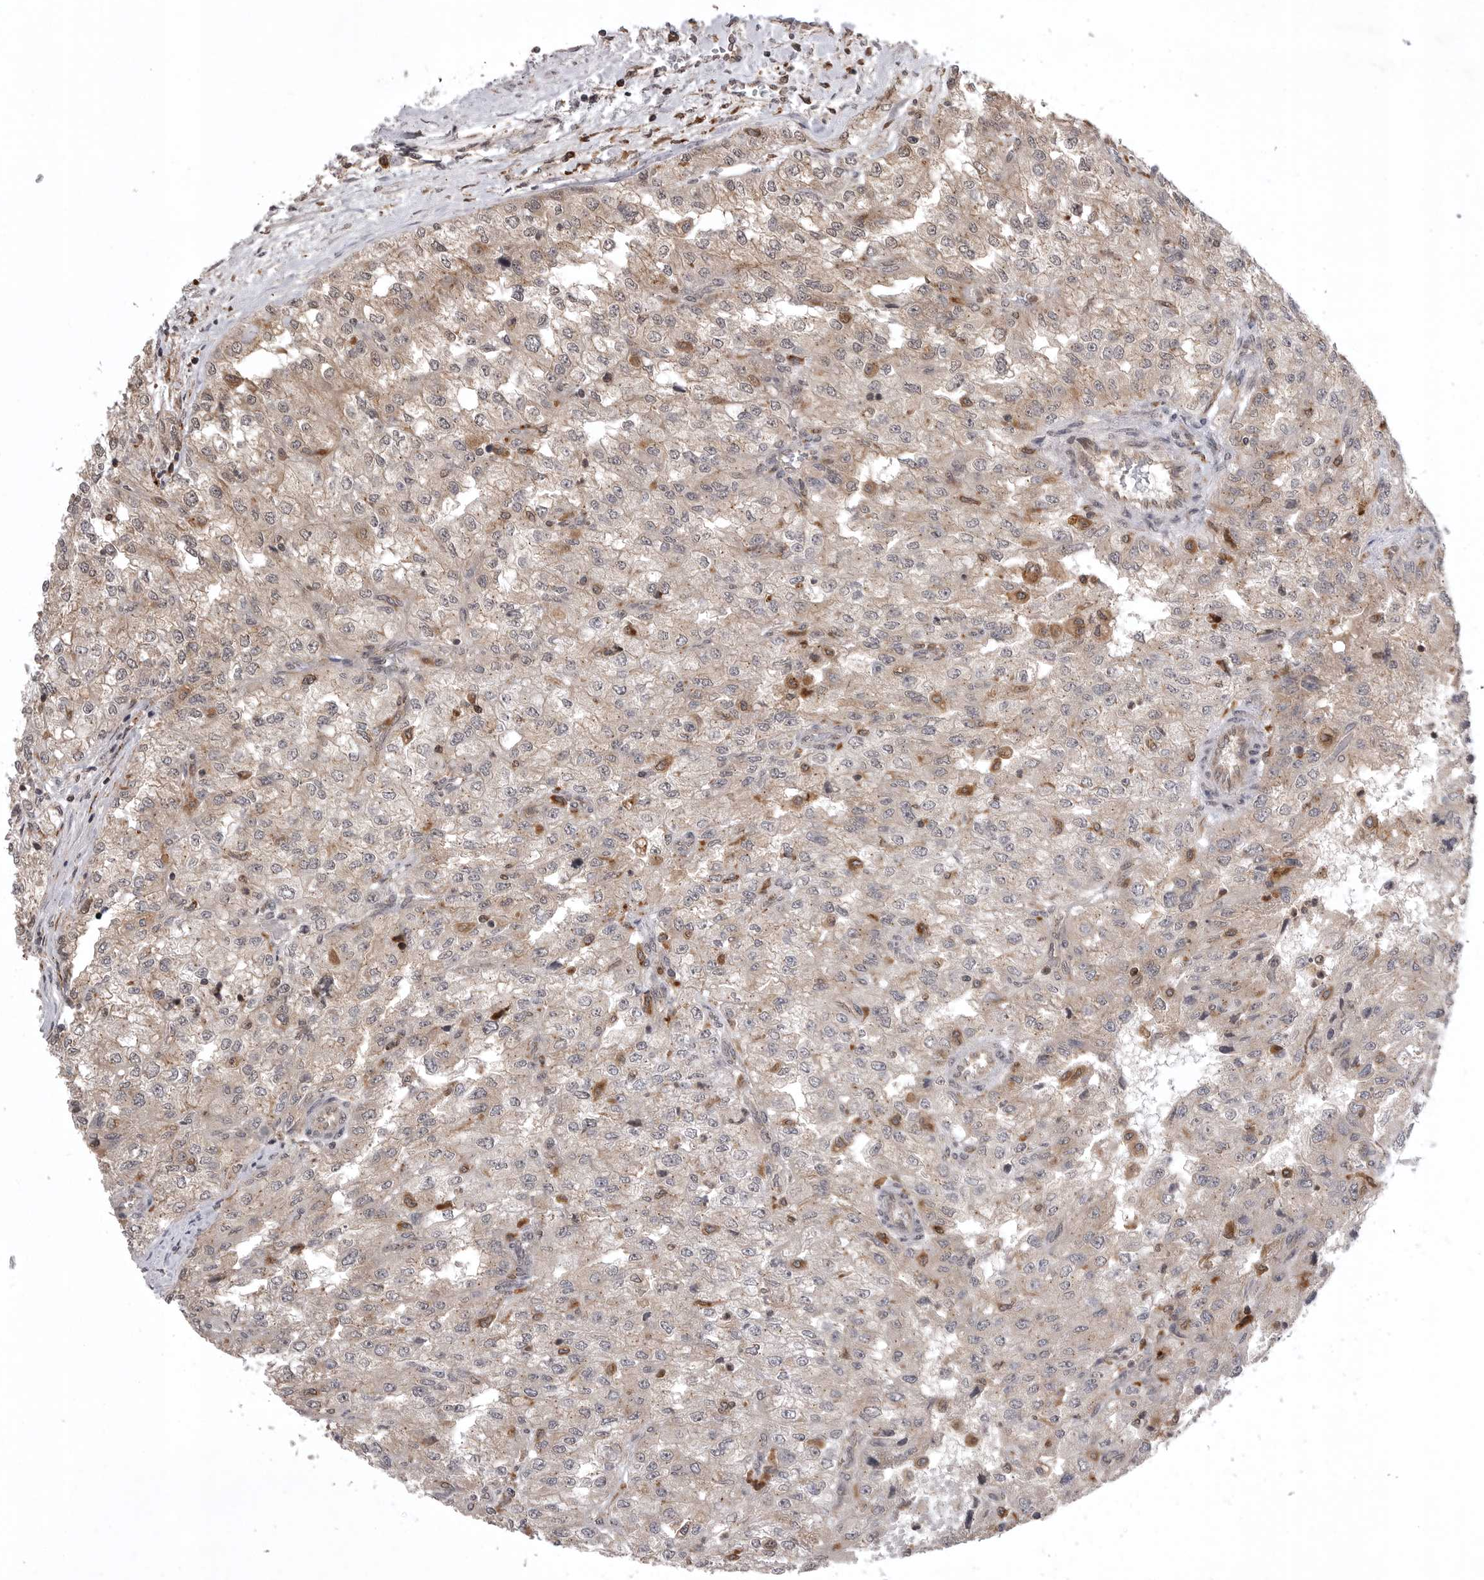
{"staining": {"intensity": "negative", "quantity": "none", "location": "none"}, "tissue": "renal cancer", "cell_type": "Tumor cells", "image_type": "cancer", "snomed": [{"axis": "morphology", "description": "Adenocarcinoma, NOS"}, {"axis": "topography", "description": "Kidney"}], "caption": "This micrograph is of renal cancer stained with immunohistochemistry (IHC) to label a protein in brown with the nuclei are counter-stained blue. There is no staining in tumor cells.", "gene": "AOAH", "patient": {"sex": "female", "age": 54}}